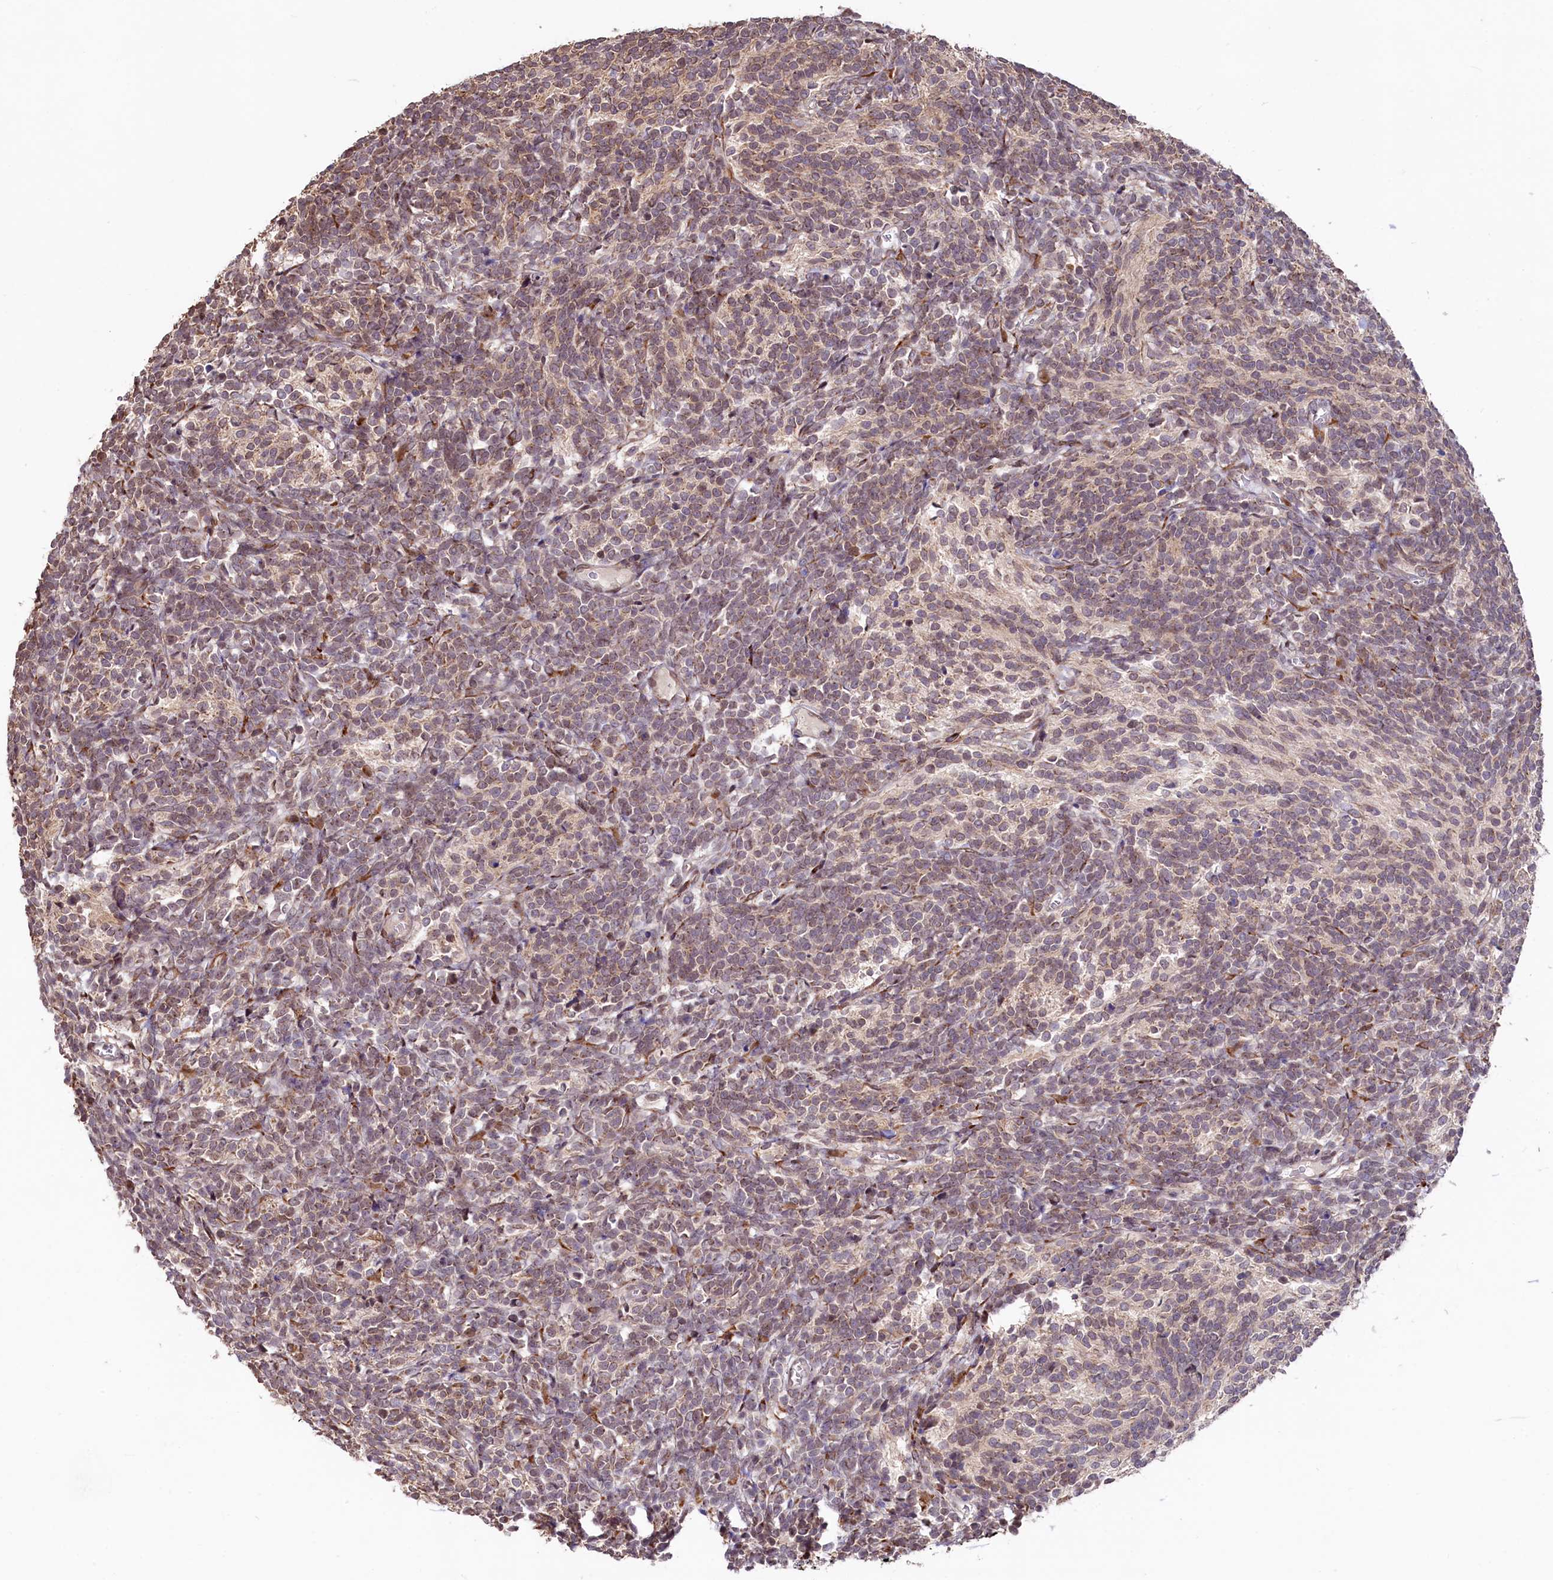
{"staining": {"intensity": "weak", "quantity": "25%-75%", "location": "cytoplasmic/membranous"}, "tissue": "glioma", "cell_type": "Tumor cells", "image_type": "cancer", "snomed": [{"axis": "morphology", "description": "Glioma, malignant, Low grade"}, {"axis": "topography", "description": "Brain"}], "caption": "Malignant glioma (low-grade) was stained to show a protein in brown. There is low levels of weak cytoplasmic/membranous expression in about 25%-75% of tumor cells.", "gene": "C5orf15", "patient": {"sex": "female", "age": 1}}